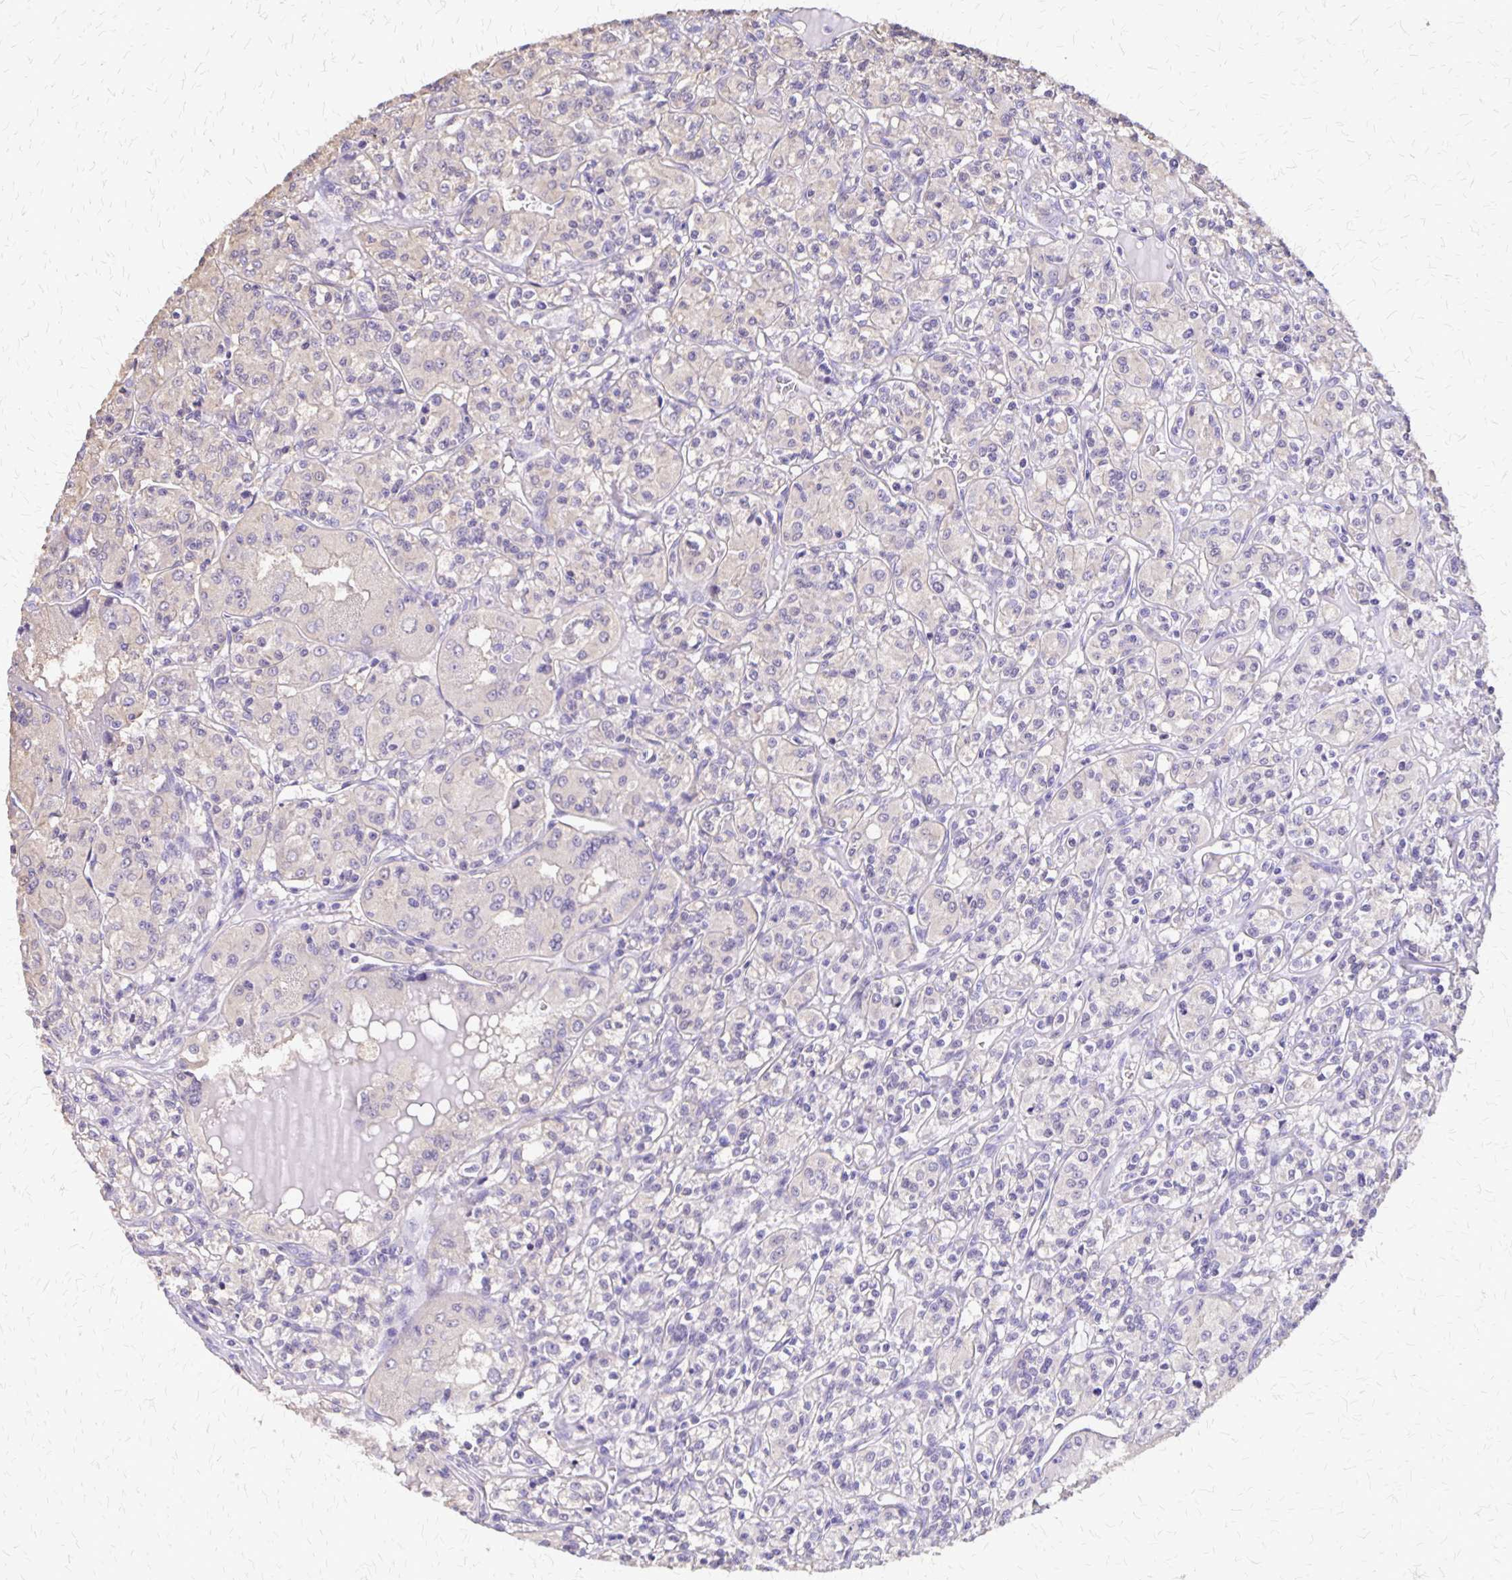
{"staining": {"intensity": "negative", "quantity": "none", "location": "none"}, "tissue": "renal cancer", "cell_type": "Tumor cells", "image_type": "cancer", "snomed": [{"axis": "morphology", "description": "Adenocarcinoma, NOS"}, {"axis": "topography", "description": "Kidney"}], "caption": "The image reveals no staining of tumor cells in adenocarcinoma (renal).", "gene": "SI", "patient": {"sex": "male", "age": 36}}